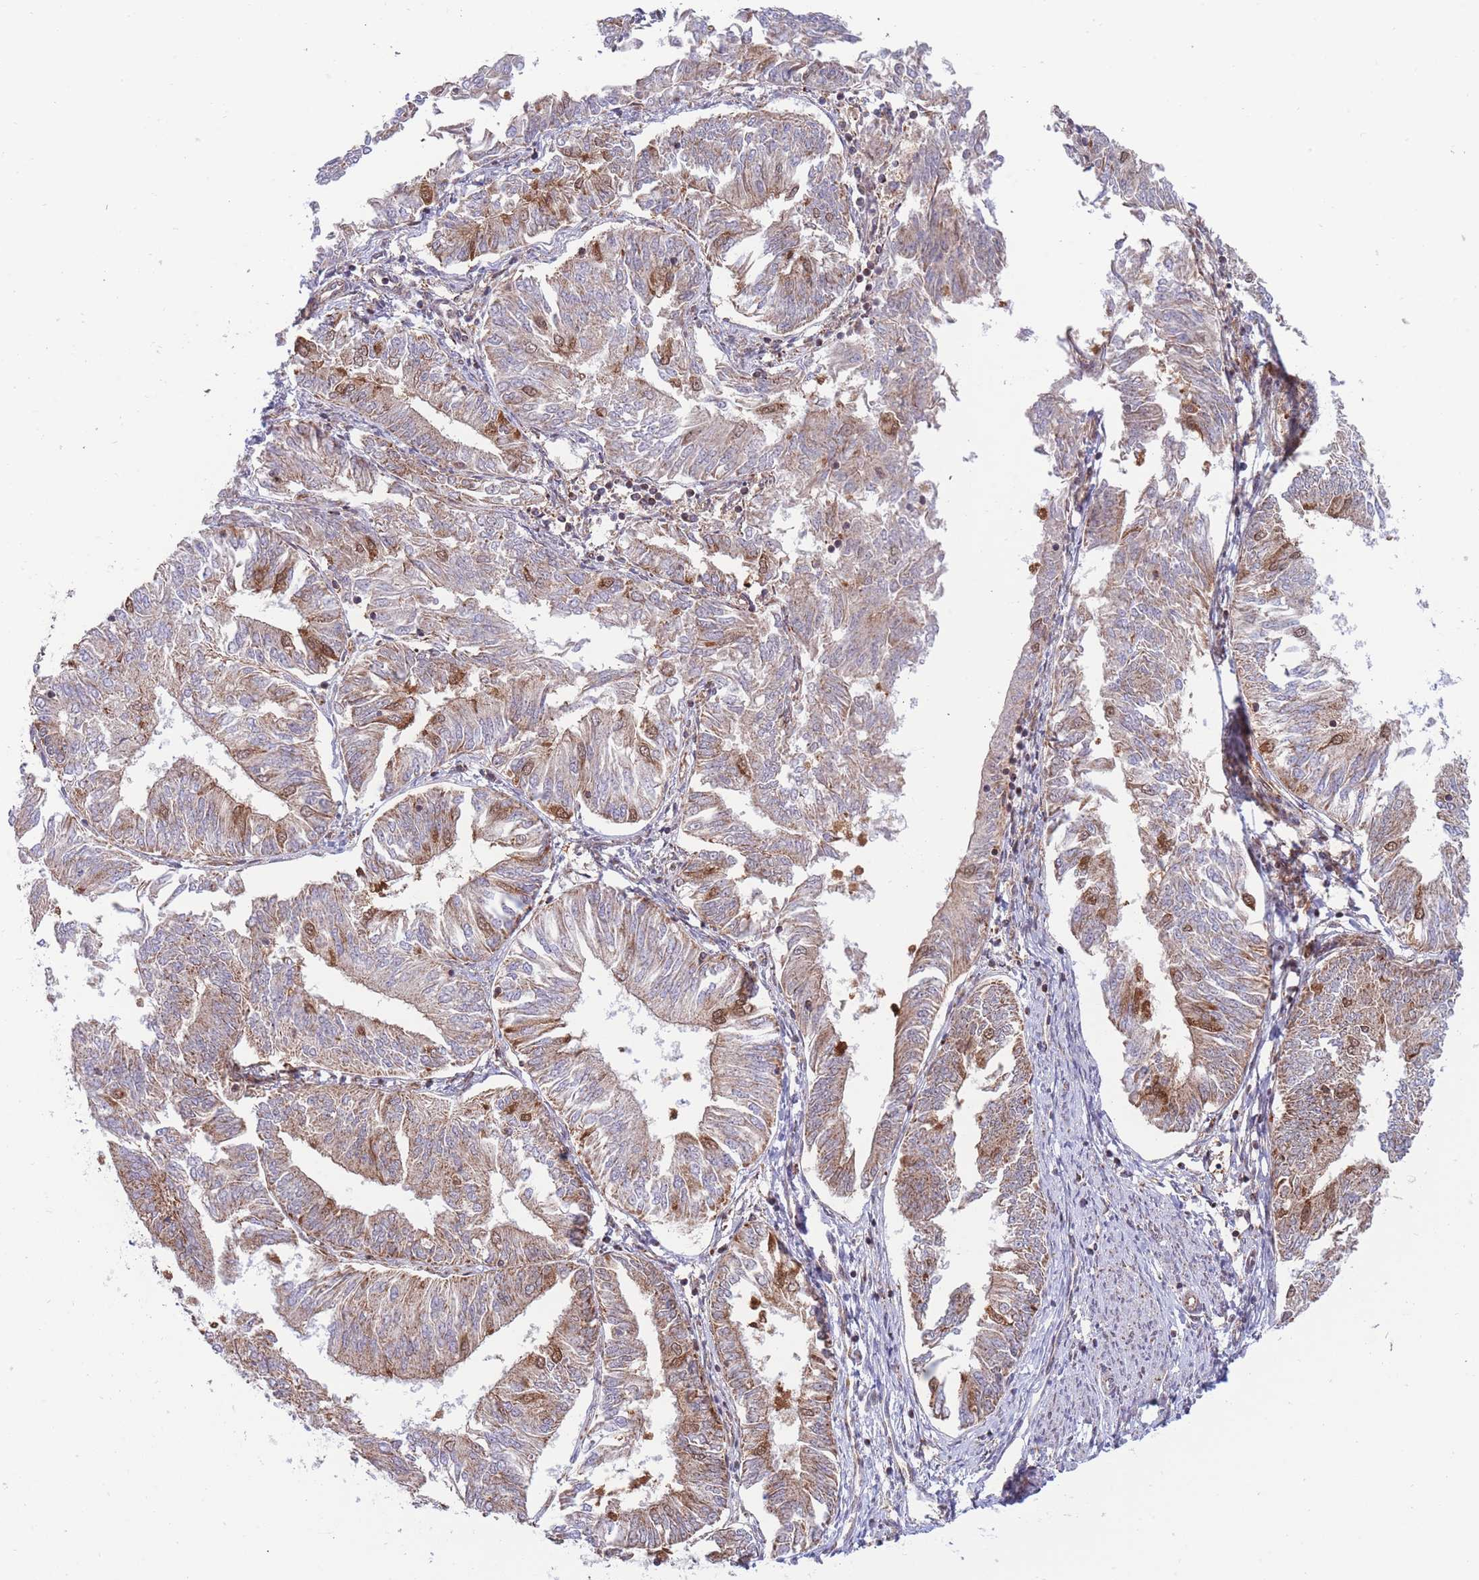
{"staining": {"intensity": "moderate", "quantity": "25%-75%", "location": "cytoplasmic/membranous,nuclear"}, "tissue": "endometrial cancer", "cell_type": "Tumor cells", "image_type": "cancer", "snomed": [{"axis": "morphology", "description": "Adenocarcinoma, NOS"}, {"axis": "topography", "description": "Endometrium"}], "caption": "Brown immunohistochemical staining in human endometrial adenocarcinoma reveals moderate cytoplasmic/membranous and nuclear positivity in about 25%-75% of tumor cells. The staining is performed using DAB brown chromogen to label protein expression. The nuclei are counter-stained blue using hematoxylin.", "gene": "BOD1L1", "patient": {"sex": "female", "age": 58}}